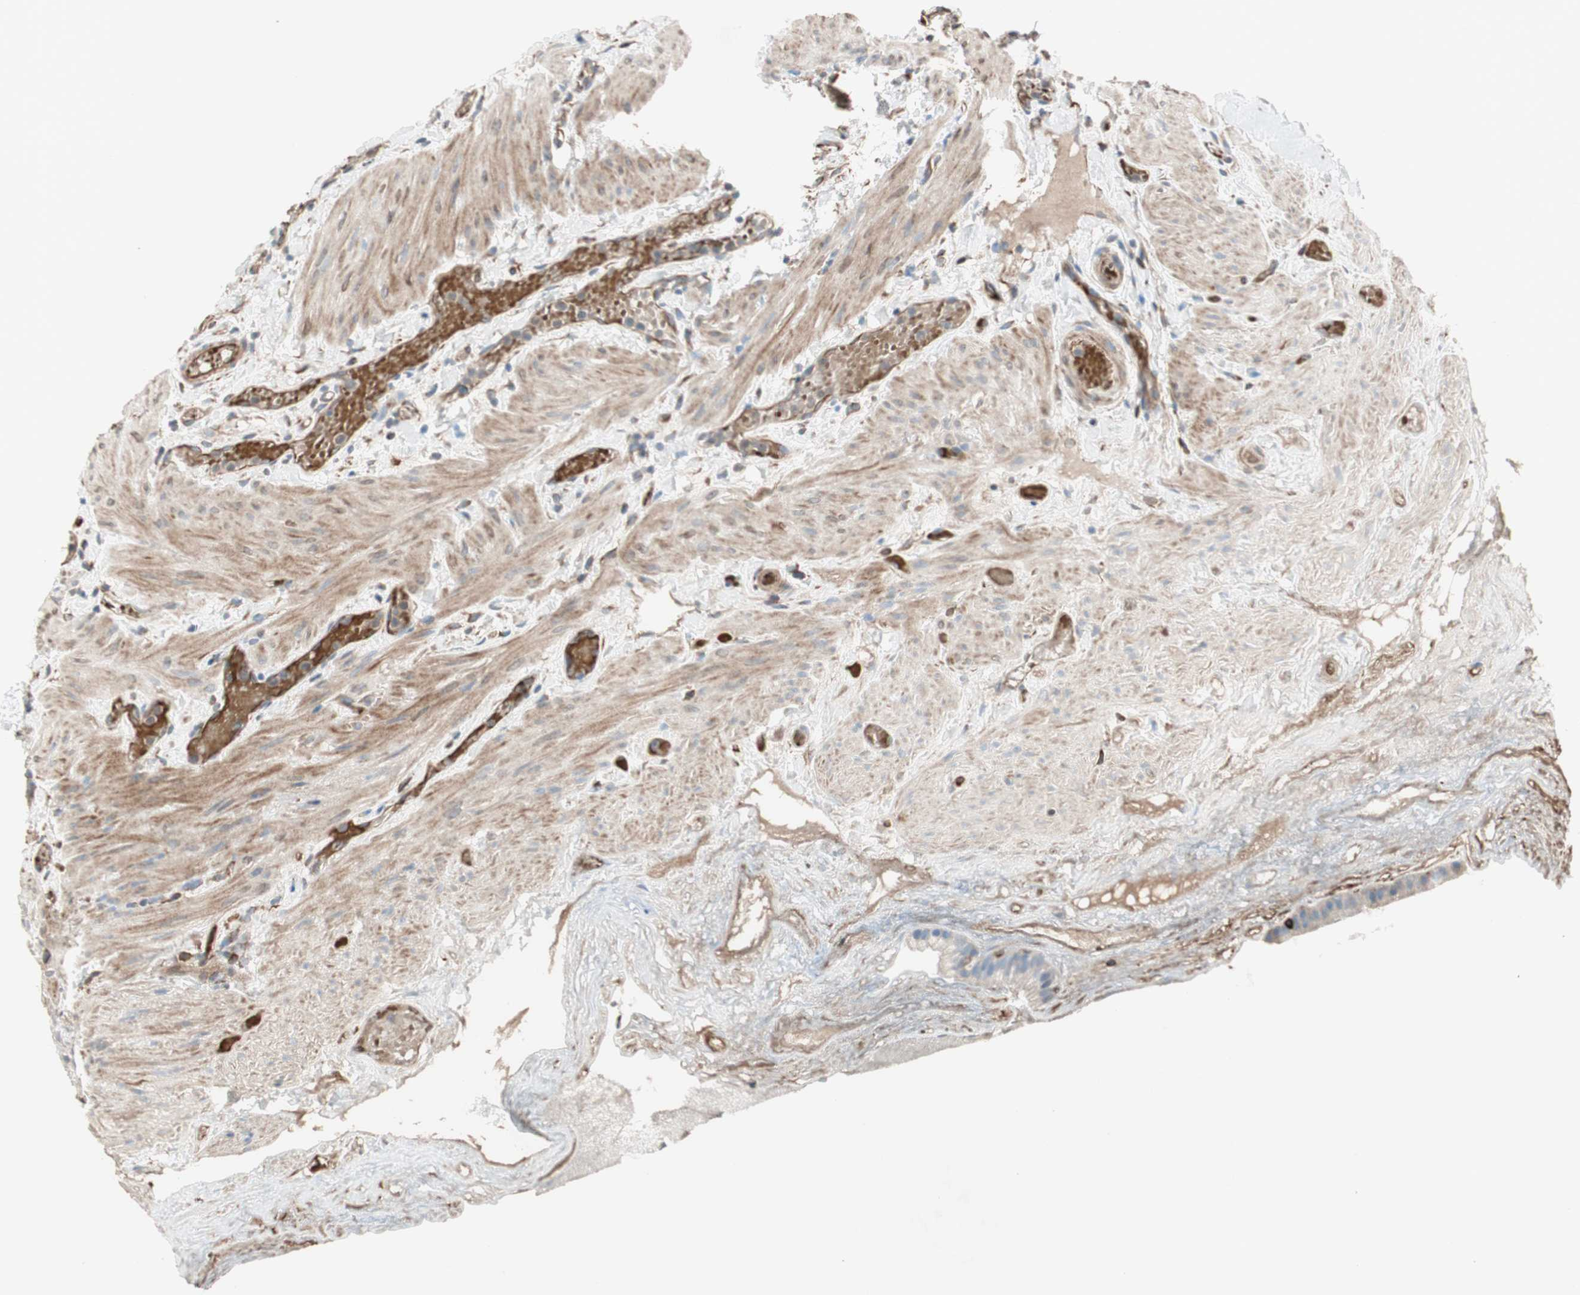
{"staining": {"intensity": "weak", "quantity": ">75%", "location": "cytoplasmic/membranous"}, "tissue": "gallbladder", "cell_type": "Glandular cells", "image_type": "normal", "snomed": [{"axis": "morphology", "description": "Normal tissue, NOS"}, {"axis": "topography", "description": "Gallbladder"}], "caption": "Glandular cells display low levels of weak cytoplasmic/membranous staining in about >75% of cells in normal human gallbladder. The staining was performed using DAB, with brown indicating positive protein expression. Nuclei are stained blue with hematoxylin.", "gene": "SRCIN1", "patient": {"sex": "female", "age": 26}}